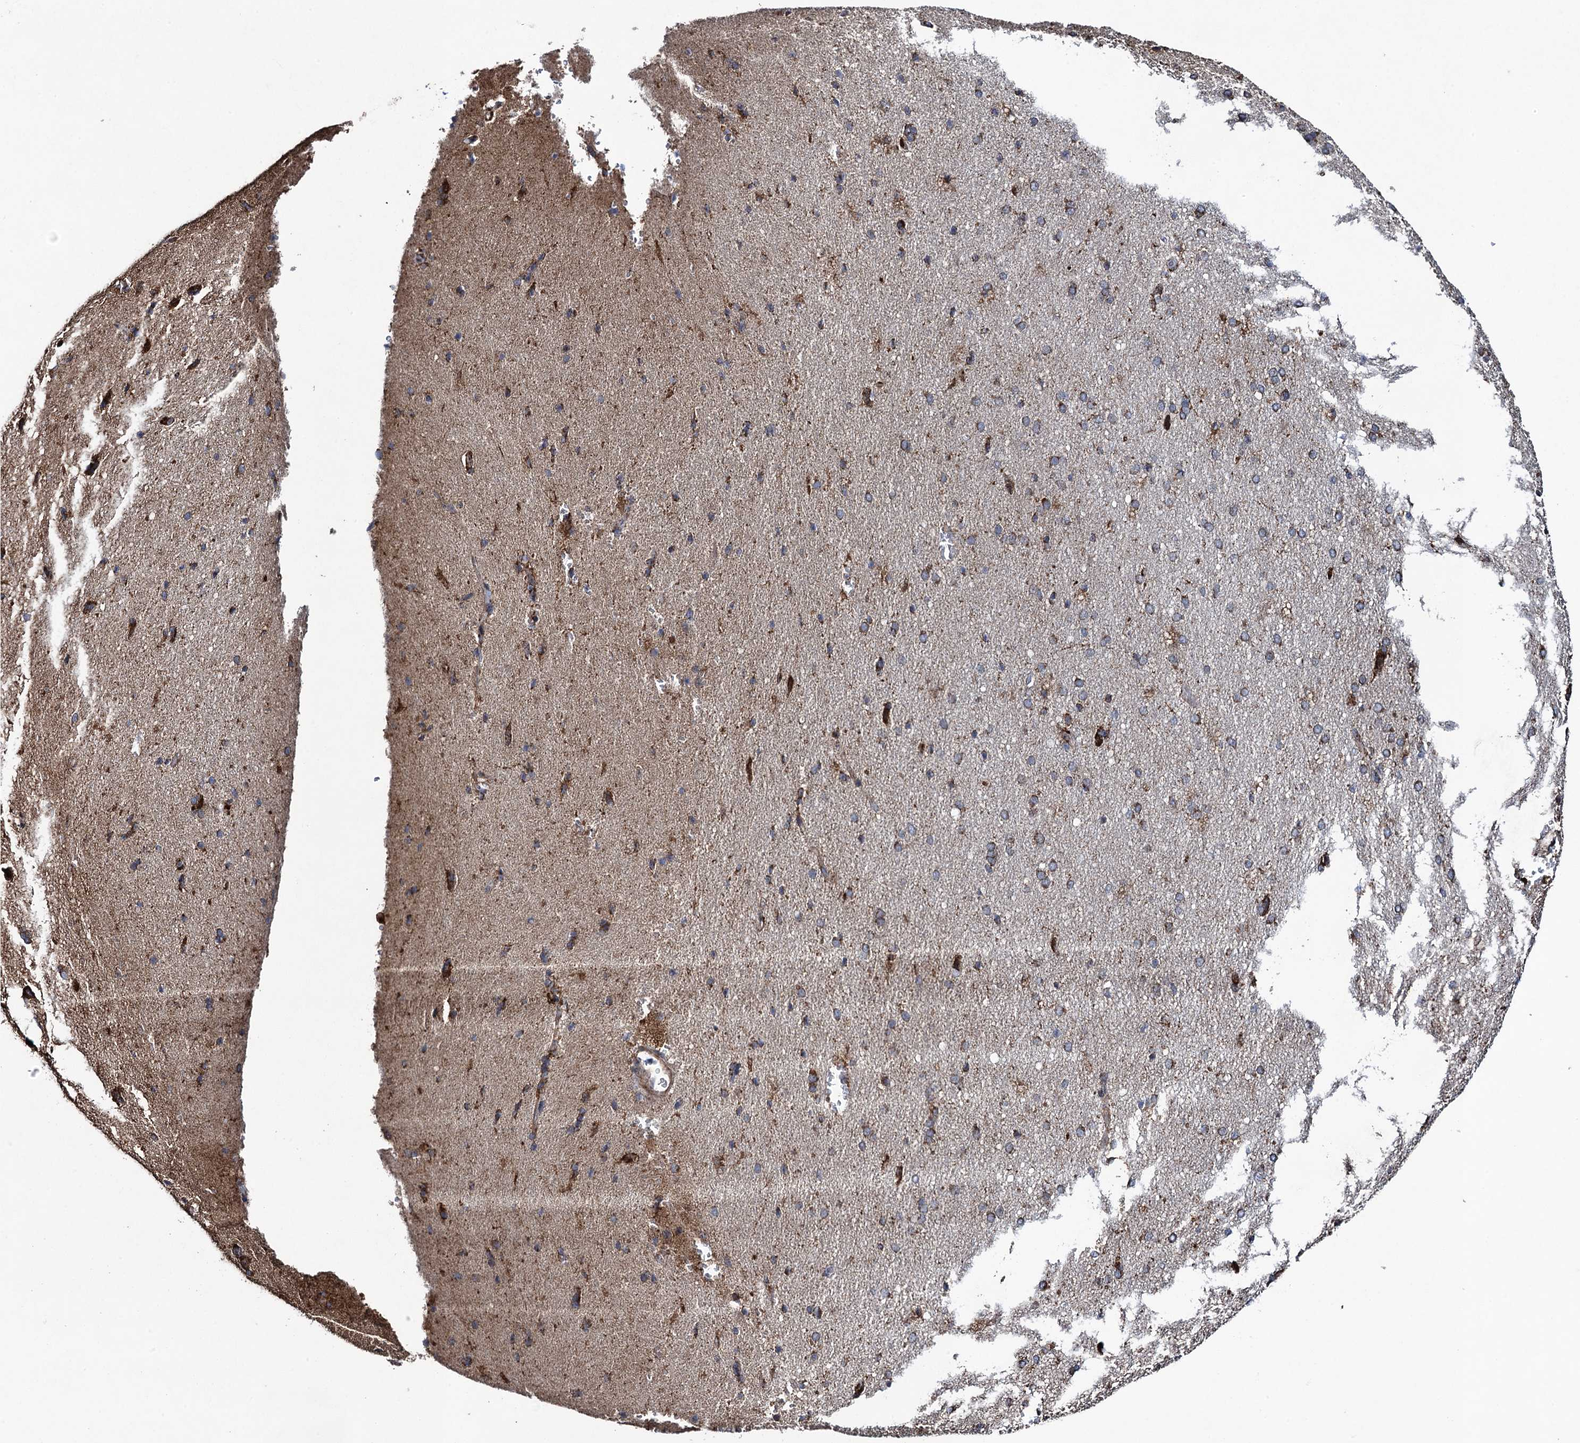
{"staining": {"intensity": "negative", "quantity": "none", "location": "none"}, "tissue": "cerebral cortex", "cell_type": "Endothelial cells", "image_type": "normal", "snomed": [{"axis": "morphology", "description": "Normal tissue, NOS"}, {"axis": "topography", "description": "Cerebral cortex"}], "caption": "The histopathology image shows no significant expression in endothelial cells of cerebral cortex.", "gene": "TXNDC11", "patient": {"sex": "male", "age": 62}}